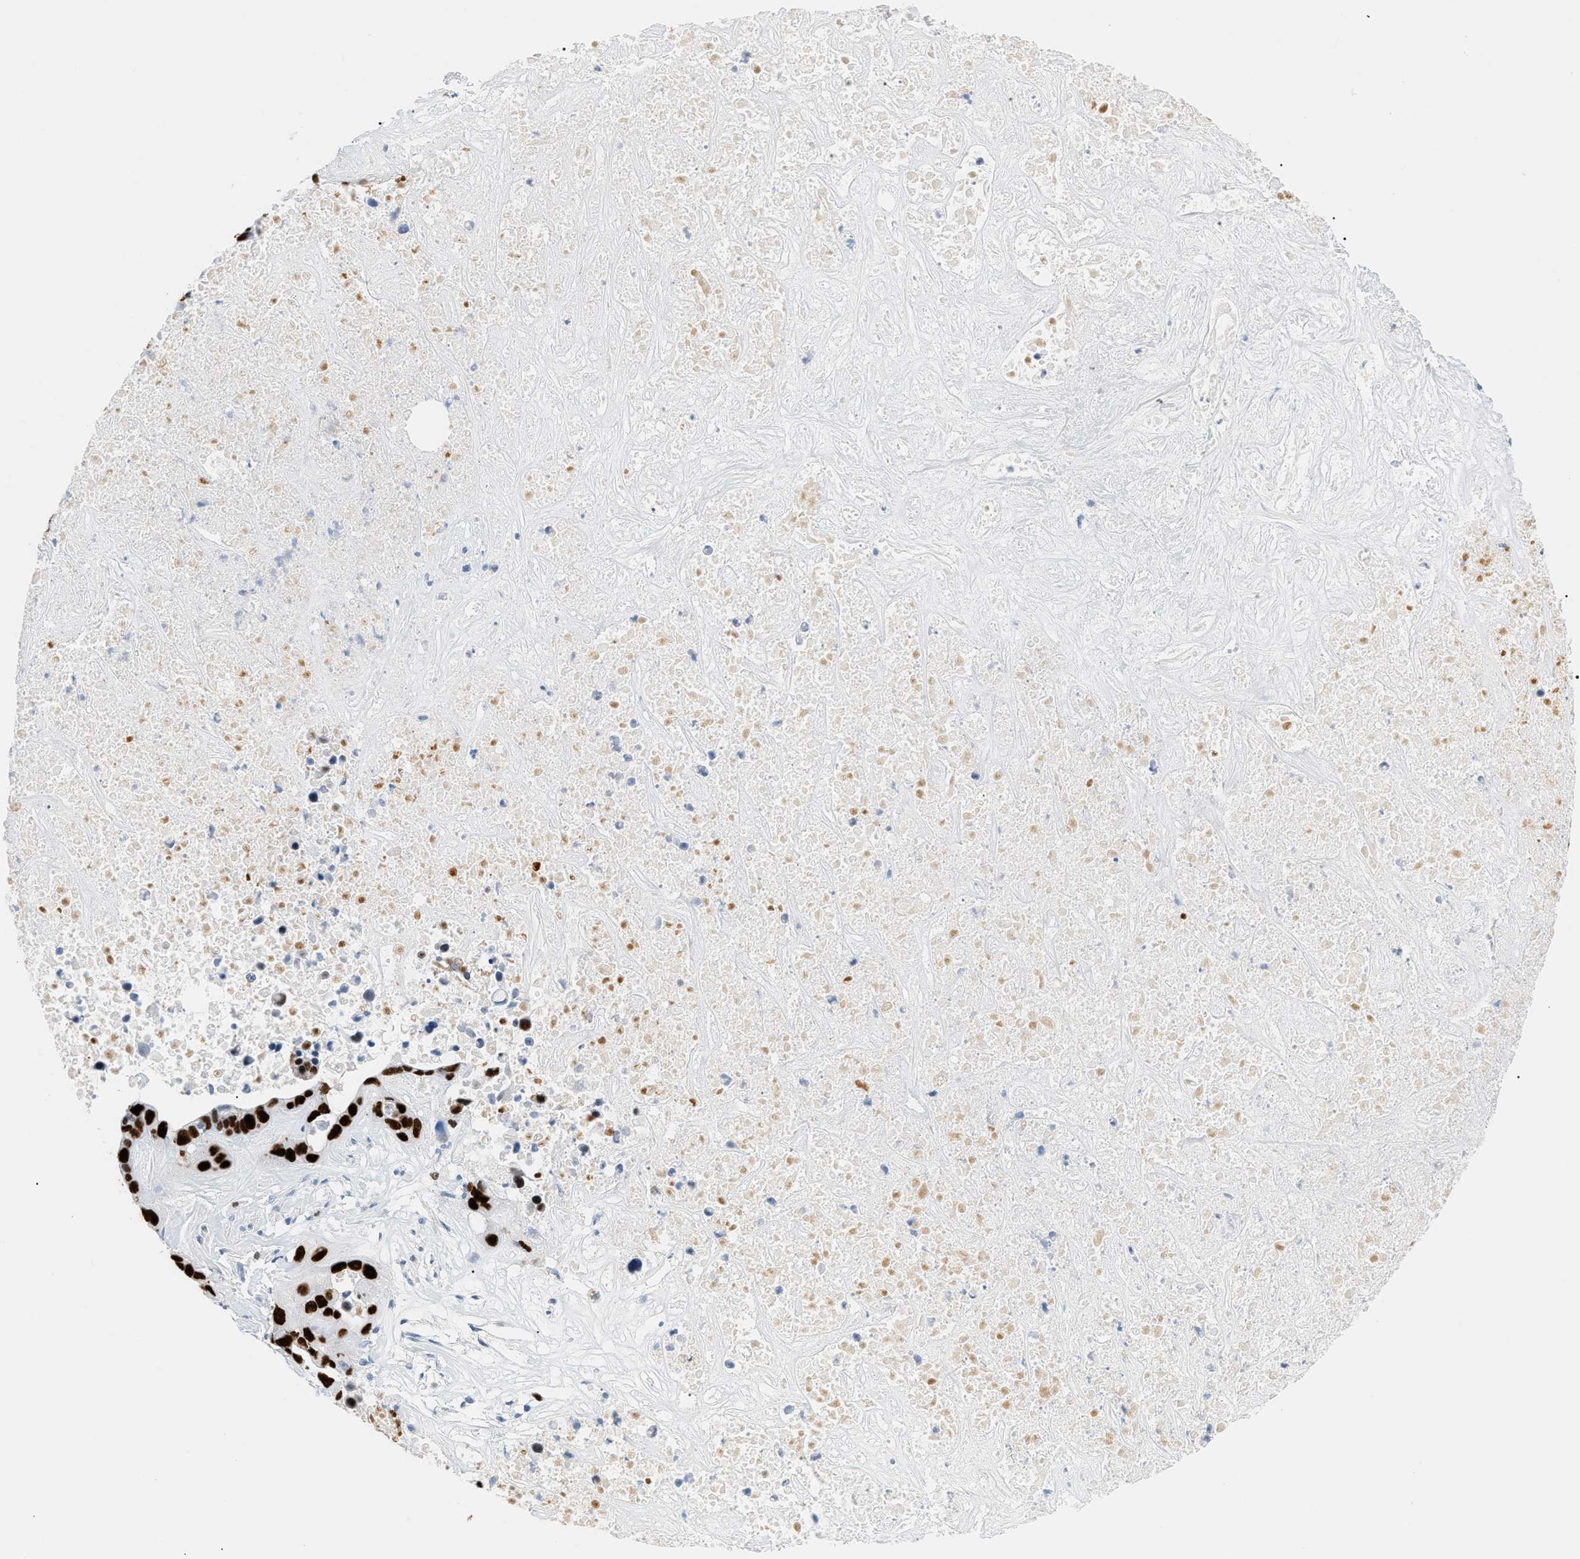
{"staining": {"intensity": "strong", "quantity": ">75%", "location": "nuclear"}, "tissue": "liver cancer", "cell_type": "Tumor cells", "image_type": "cancer", "snomed": [{"axis": "morphology", "description": "Cholangiocarcinoma"}, {"axis": "topography", "description": "Liver"}], "caption": "Immunohistochemistry micrograph of neoplastic tissue: liver cancer (cholangiocarcinoma) stained using immunohistochemistry (IHC) demonstrates high levels of strong protein expression localized specifically in the nuclear of tumor cells, appearing as a nuclear brown color.", "gene": "MCM7", "patient": {"sex": "female", "age": 65}}